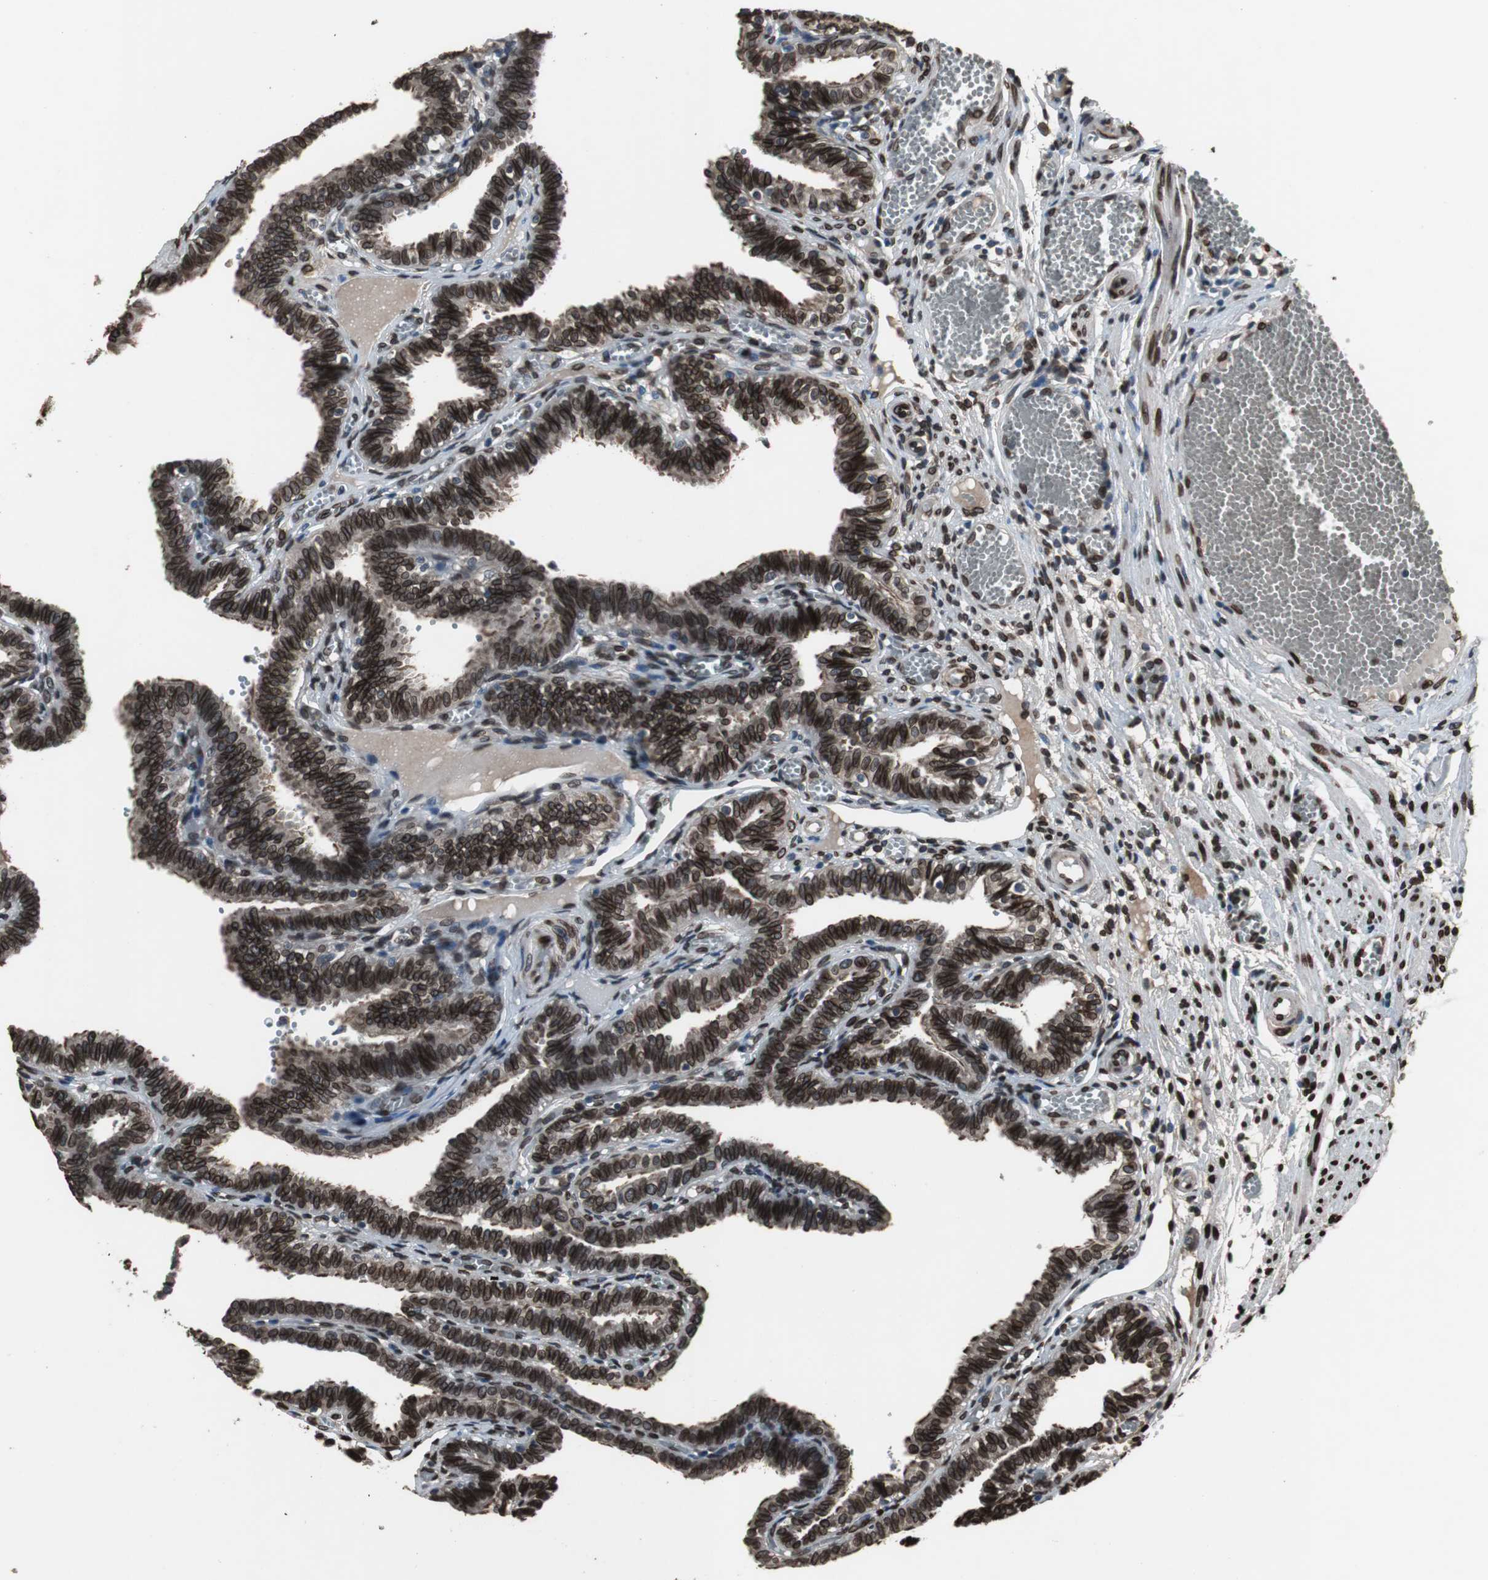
{"staining": {"intensity": "strong", "quantity": ">75%", "location": "cytoplasmic/membranous,nuclear"}, "tissue": "fallopian tube", "cell_type": "Glandular cells", "image_type": "normal", "snomed": [{"axis": "morphology", "description": "Normal tissue, NOS"}, {"axis": "topography", "description": "Fallopian tube"}], "caption": "DAB immunohistochemical staining of unremarkable human fallopian tube exhibits strong cytoplasmic/membranous,nuclear protein positivity in approximately >75% of glandular cells.", "gene": "LMNA", "patient": {"sex": "female", "age": 29}}